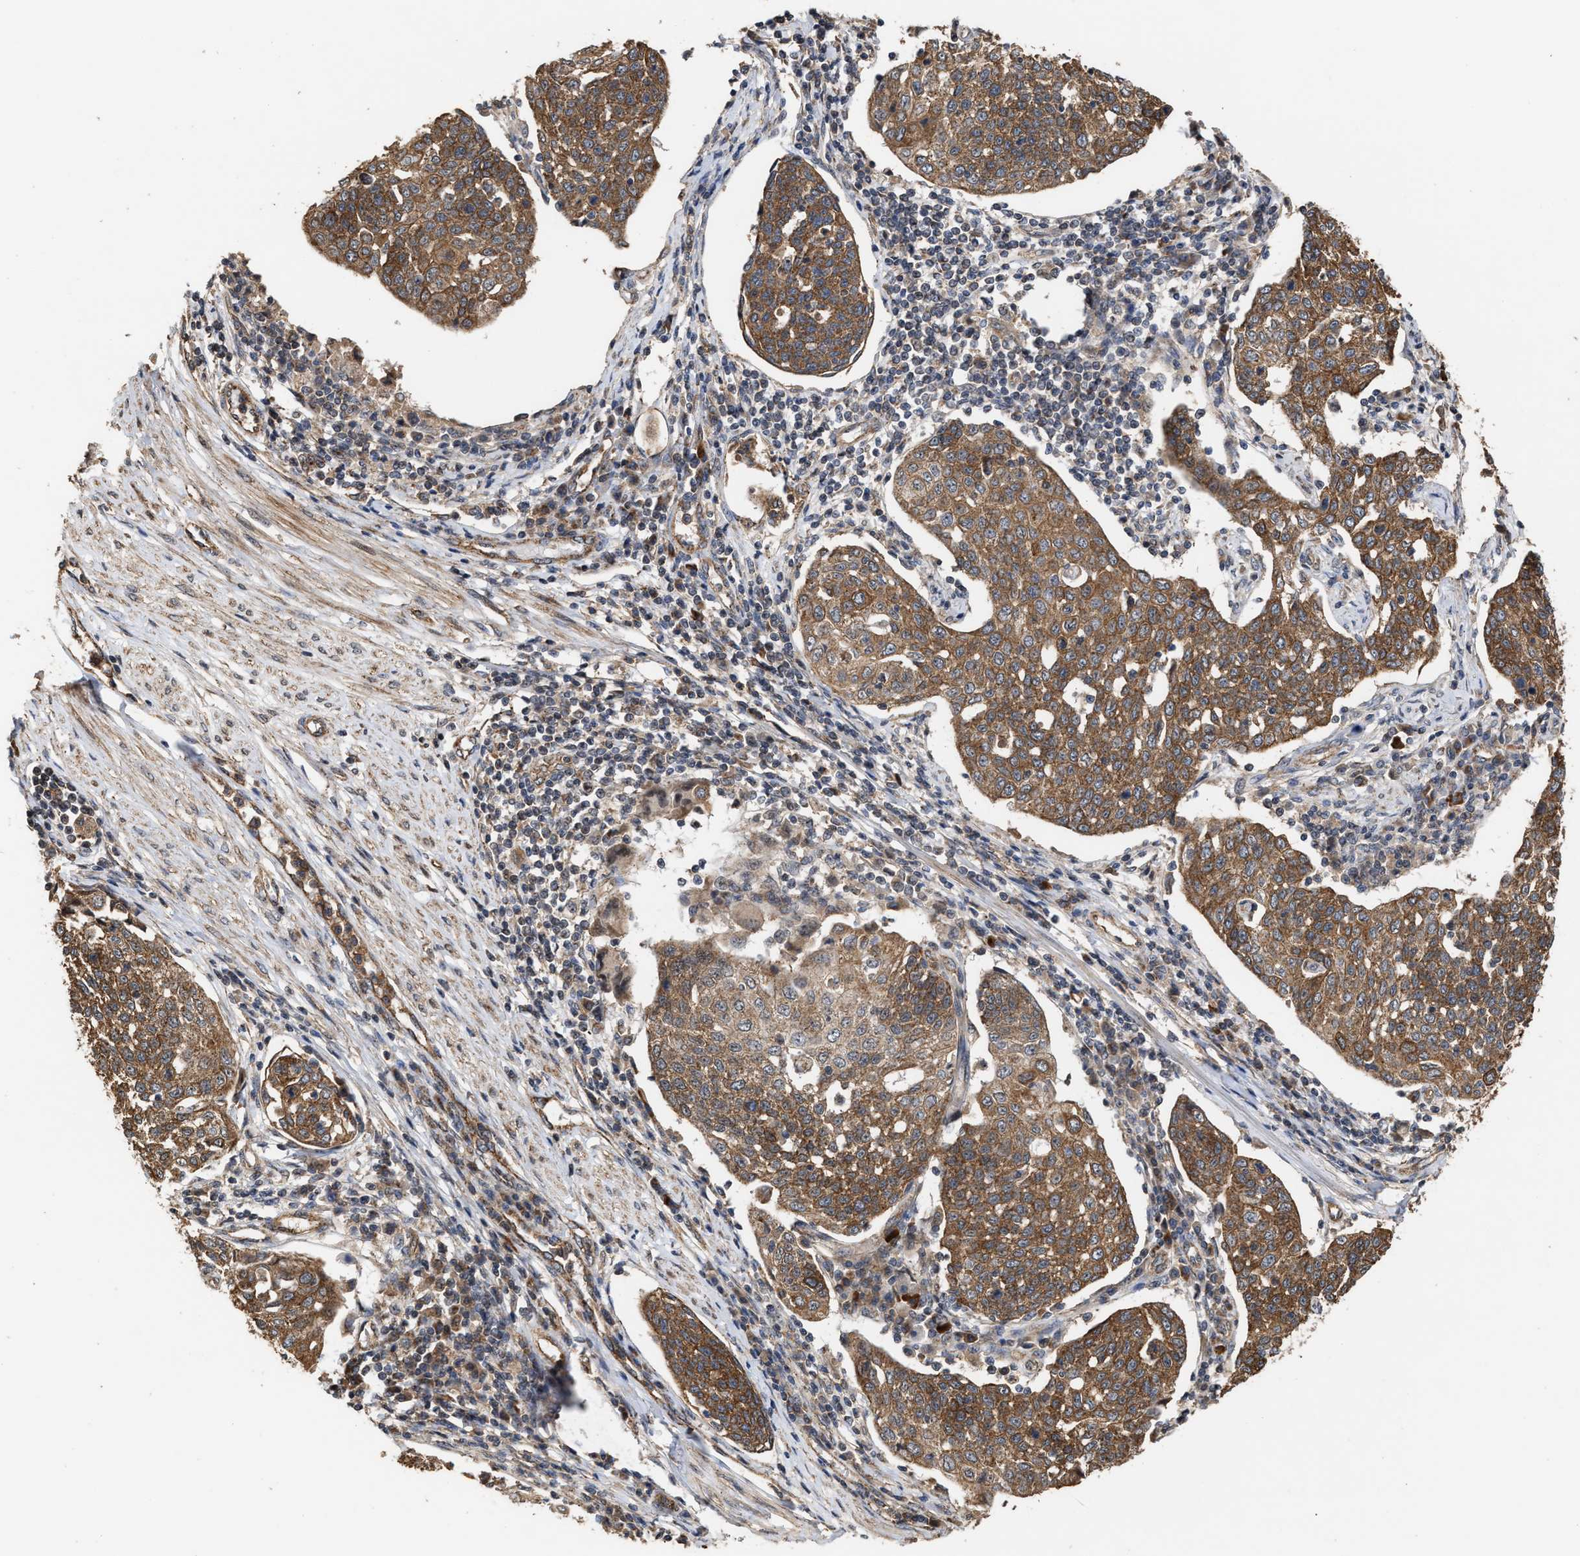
{"staining": {"intensity": "moderate", "quantity": ">75%", "location": "cytoplasmic/membranous"}, "tissue": "cervical cancer", "cell_type": "Tumor cells", "image_type": "cancer", "snomed": [{"axis": "morphology", "description": "Squamous cell carcinoma, NOS"}, {"axis": "topography", "description": "Cervix"}], "caption": "An immunohistochemistry (IHC) image of neoplastic tissue is shown. Protein staining in brown highlights moderate cytoplasmic/membranous positivity in cervical cancer within tumor cells. (IHC, brightfield microscopy, high magnification).", "gene": "EXOSC2", "patient": {"sex": "female", "age": 34}}